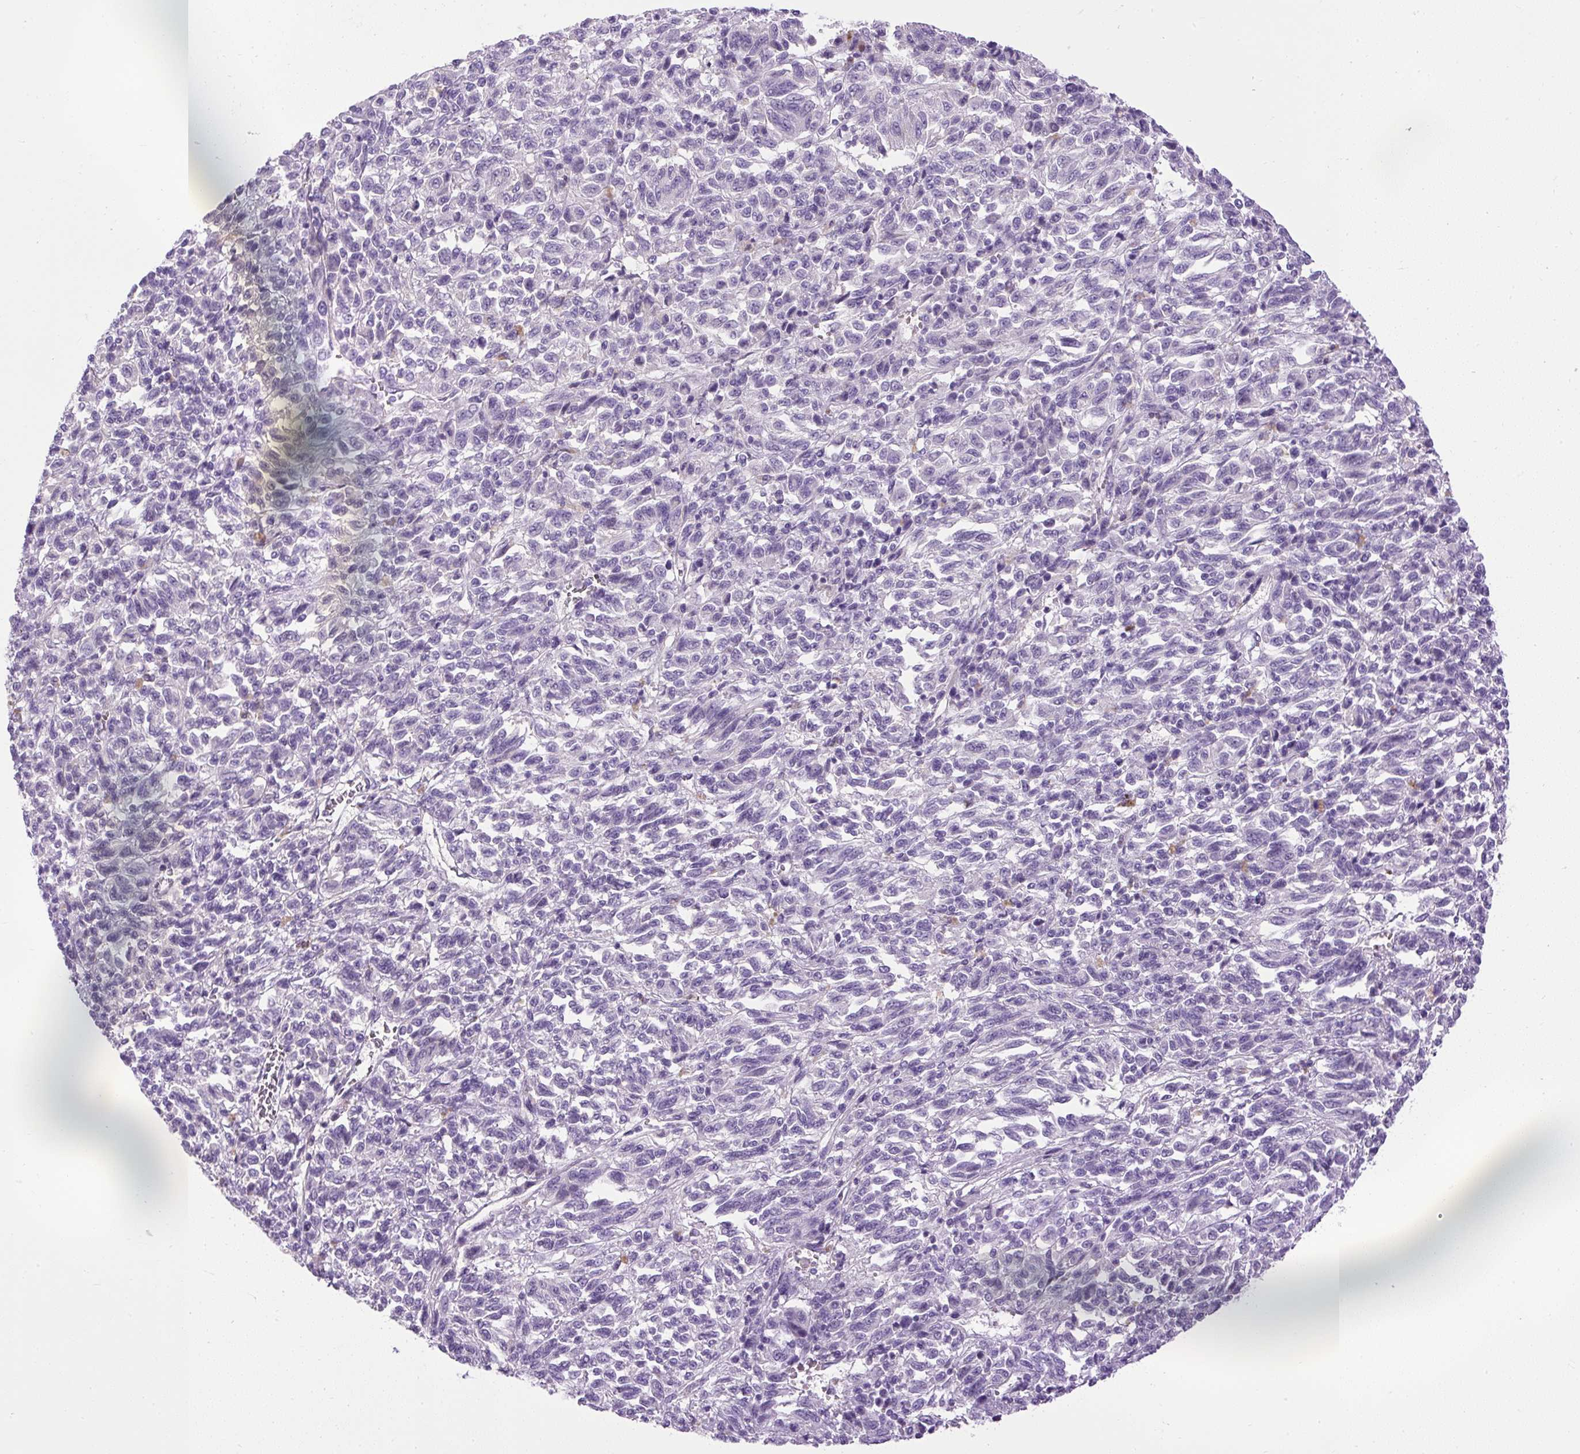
{"staining": {"intensity": "negative", "quantity": "none", "location": "none"}, "tissue": "melanoma", "cell_type": "Tumor cells", "image_type": "cancer", "snomed": [{"axis": "morphology", "description": "Malignant melanoma, Metastatic site"}, {"axis": "topography", "description": "Lung"}], "caption": "Protein analysis of malignant melanoma (metastatic site) shows no significant positivity in tumor cells.", "gene": "VWA7", "patient": {"sex": "male", "age": 64}}